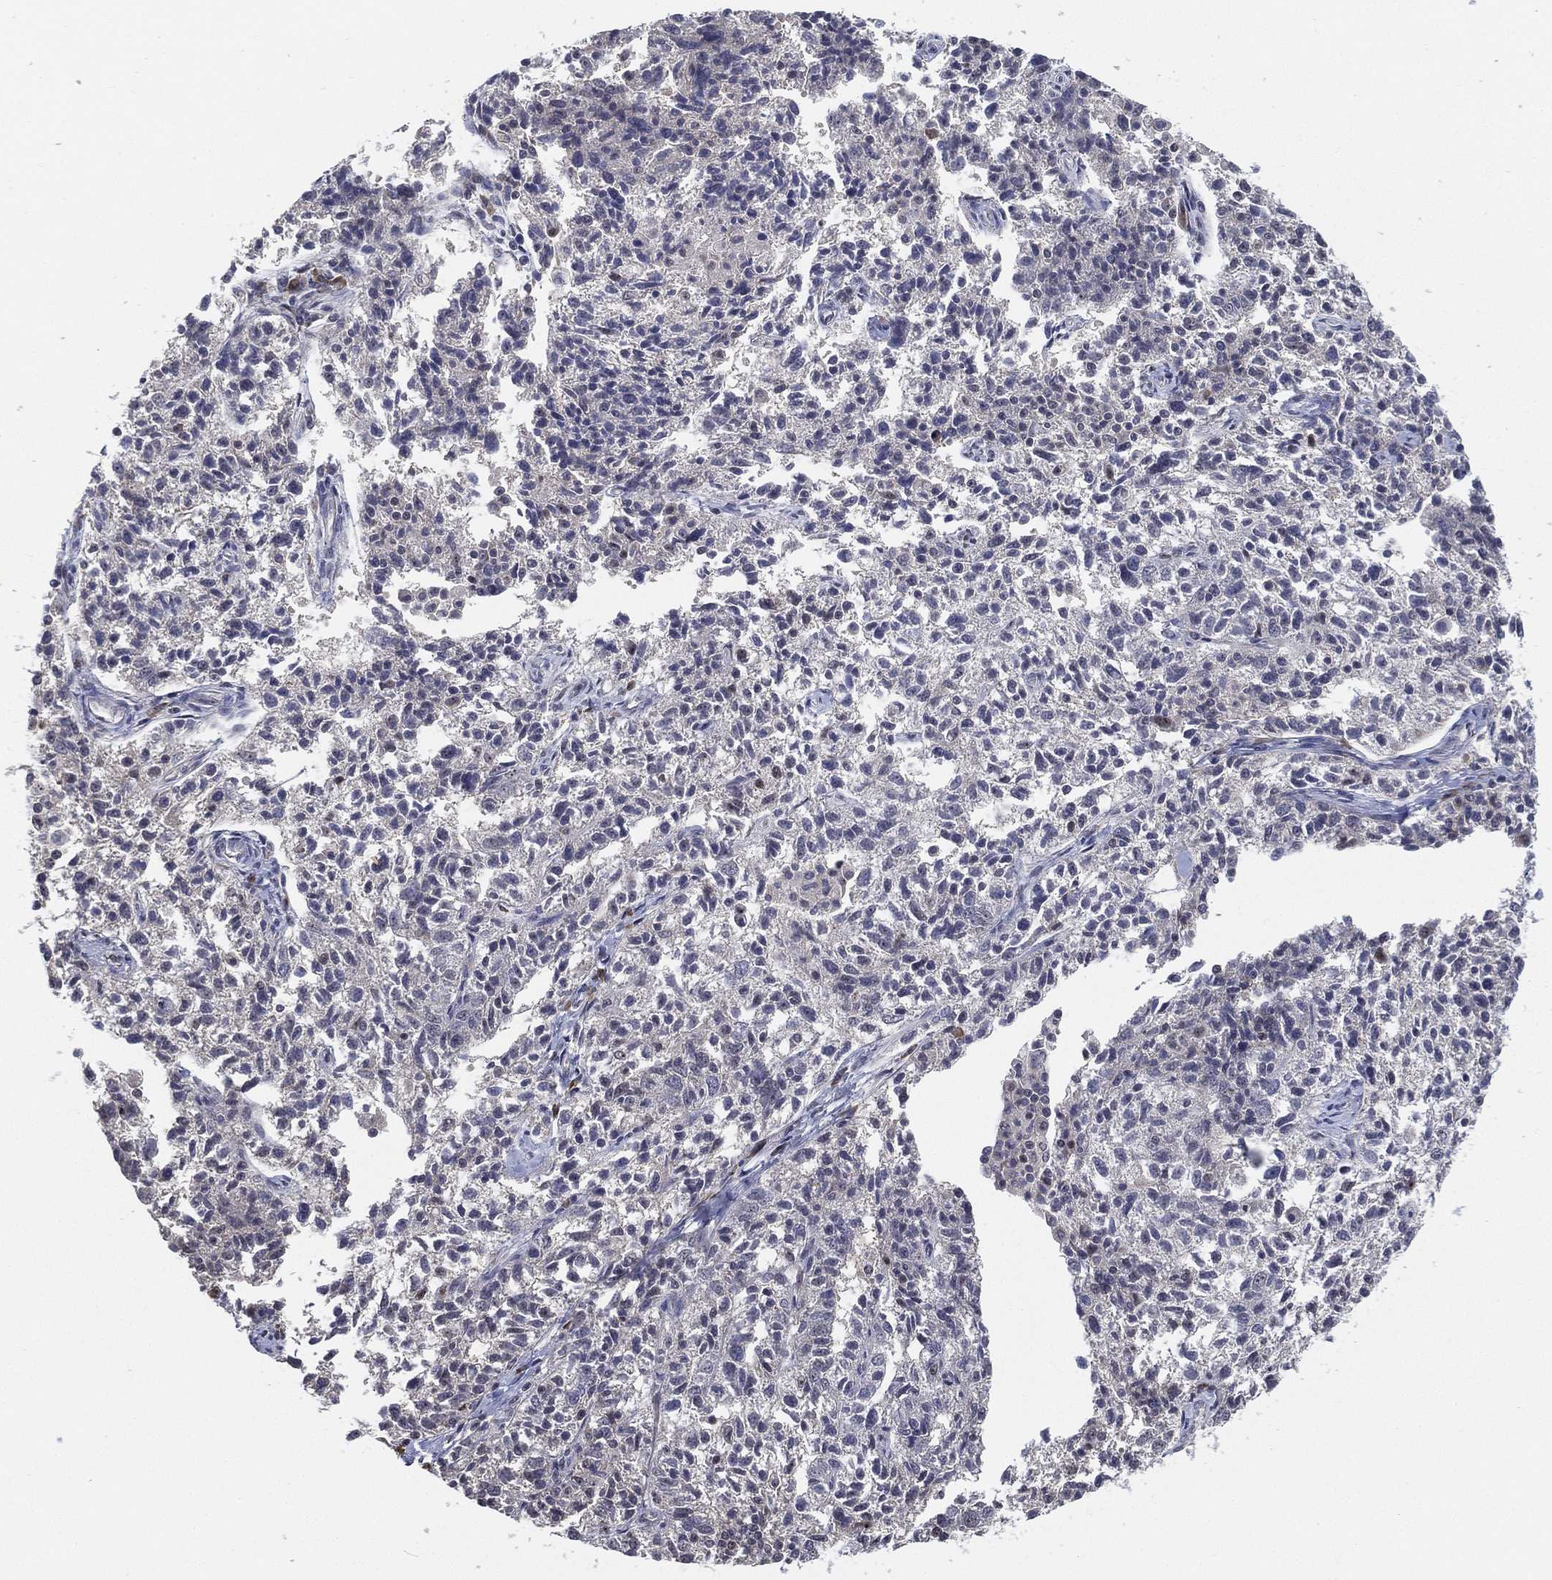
{"staining": {"intensity": "negative", "quantity": "none", "location": "none"}, "tissue": "ovarian cancer", "cell_type": "Tumor cells", "image_type": "cancer", "snomed": [{"axis": "morphology", "description": "Cystadenocarcinoma, serous, NOS"}, {"axis": "topography", "description": "Ovary"}], "caption": "This histopathology image is of ovarian cancer (serous cystadenocarcinoma) stained with IHC to label a protein in brown with the nuclei are counter-stained blue. There is no positivity in tumor cells.", "gene": "PPP1R16B", "patient": {"sex": "female", "age": 71}}